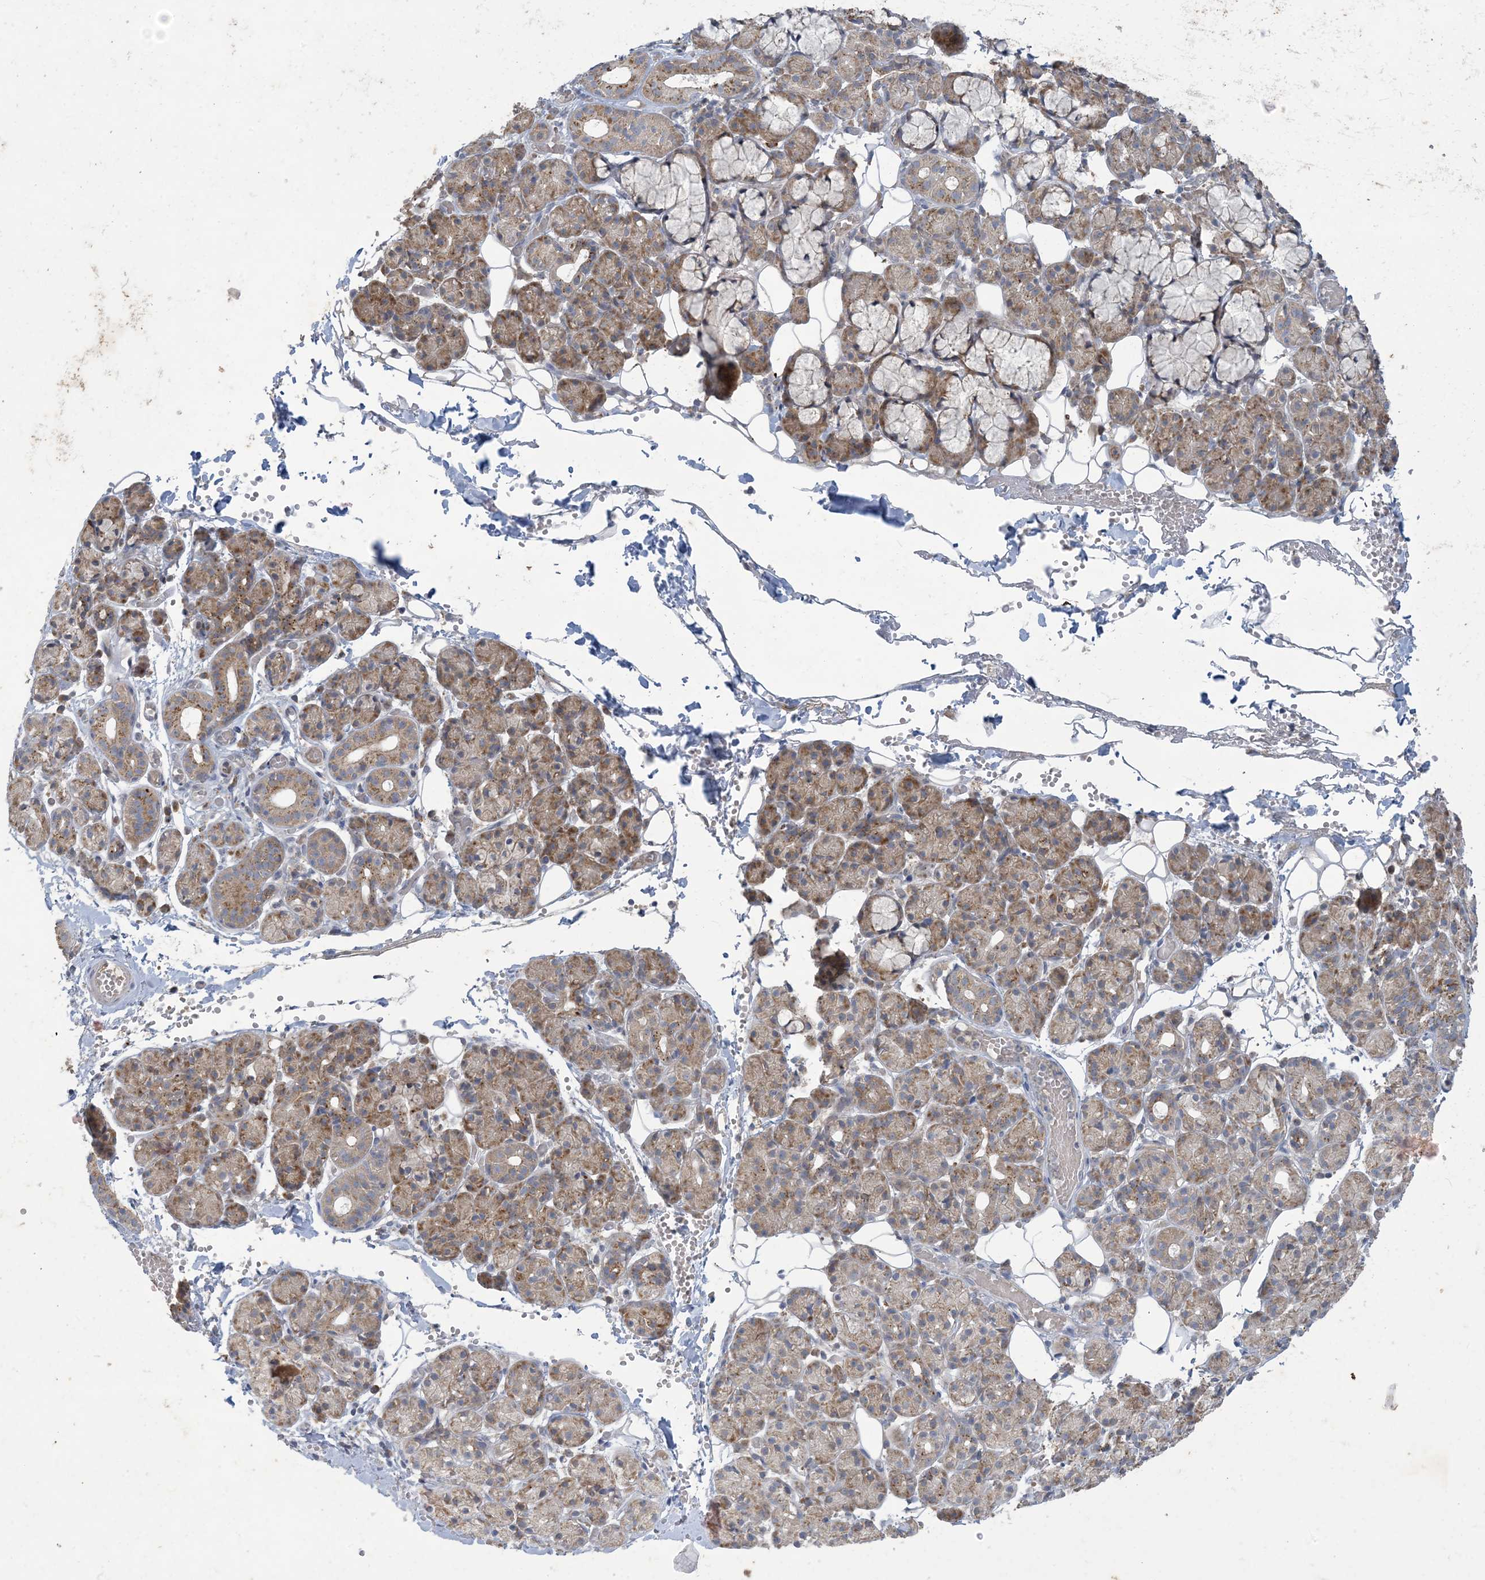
{"staining": {"intensity": "moderate", "quantity": "25%-75%", "location": "cytoplasmic/membranous"}, "tissue": "salivary gland", "cell_type": "Glandular cells", "image_type": "normal", "snomed": [{"axis": "morphology", "description": "Normal tissue, NOS"}, {"axis": "topography", "description": "Salivary gland"}], "caption": "DAB immunohistochemical staining of normal human salivary gland demonstrates moderate cytoplasmic/membranous protein positivity in about 25%-75% of glandular cells. Nuclei are stained in blue.", "gene": "MRPS18A", "patient": {"sex": "male", "age": 63}}